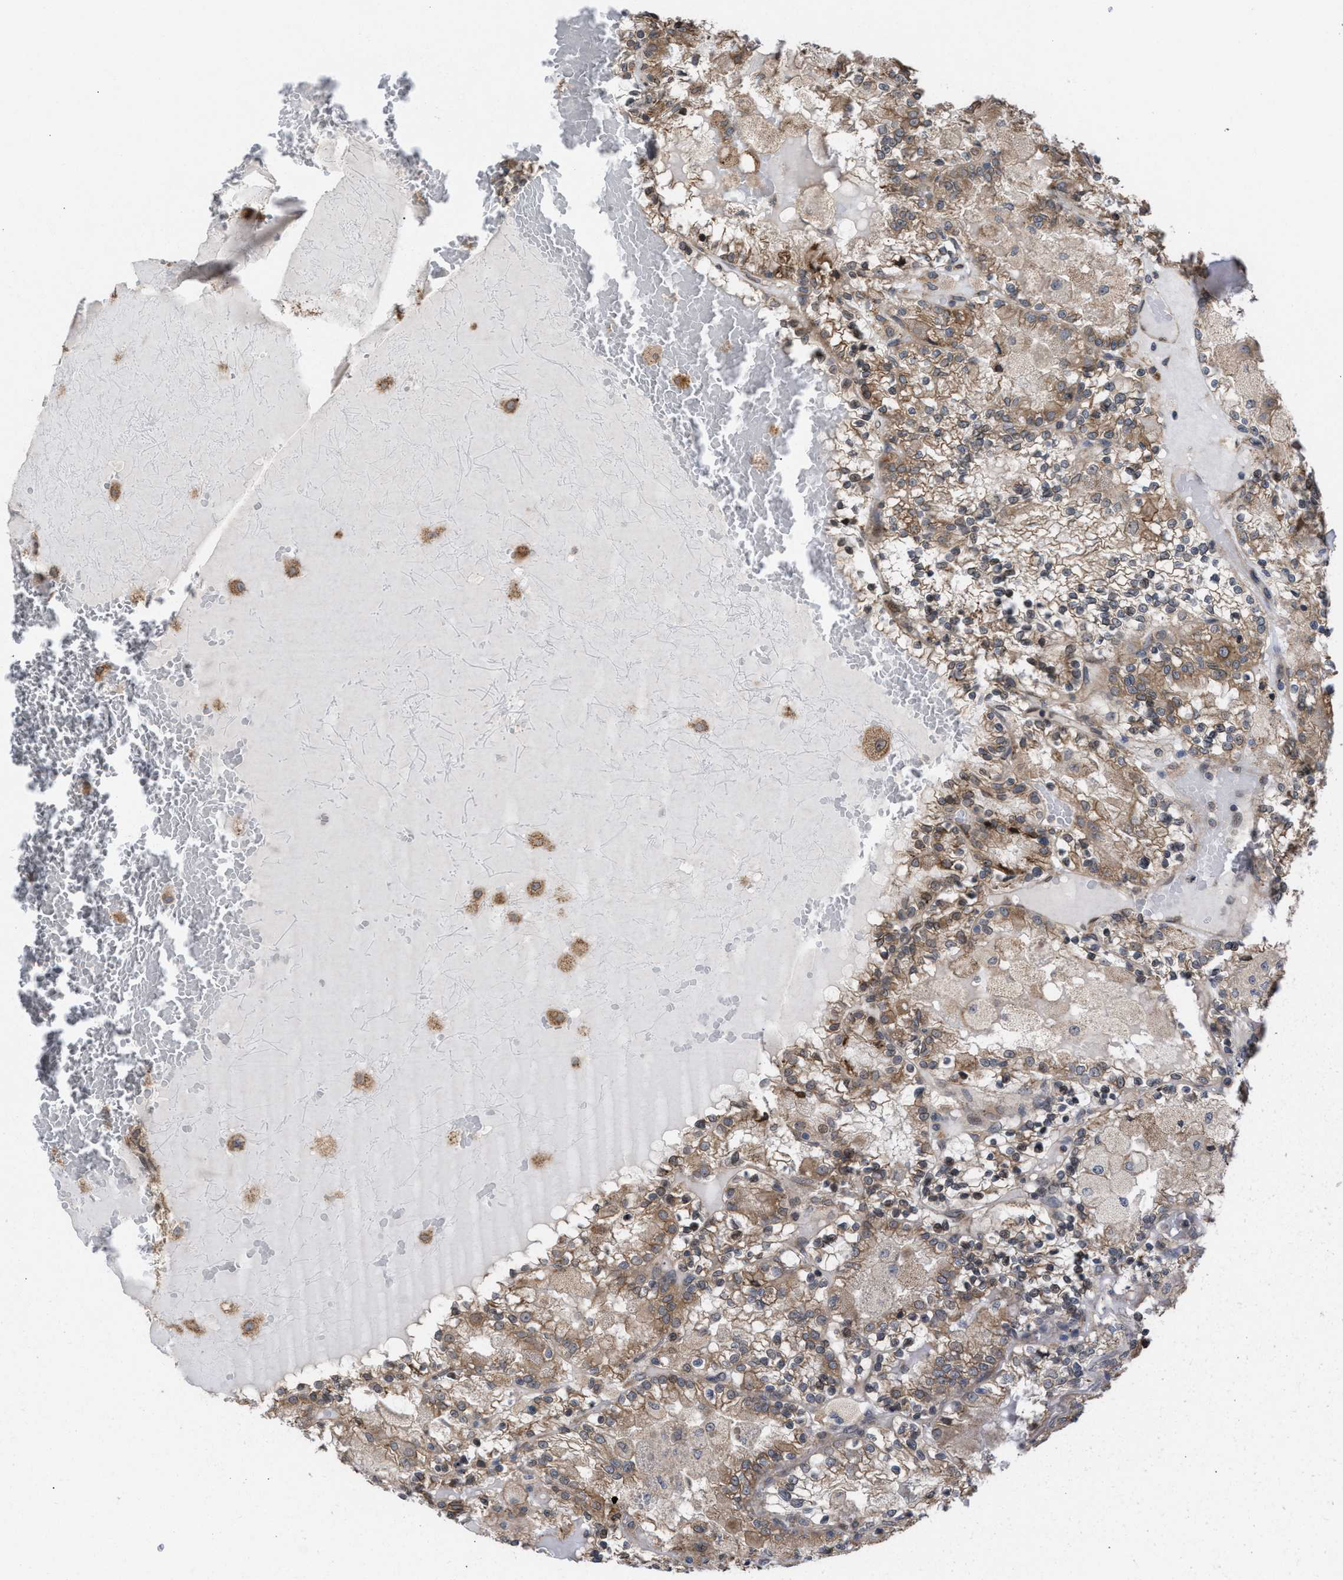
{"staining": {"intensity": "moderate", "quantity": ">75%", "location": "cytoplasmic/membranous"}, "tissue": "renal cancer", "cell_type": "Tumor cells", "image_type": "cancer", "snomed": [{"axis": "morphology", "description": "Adenocarcinoma, NOS"}, {"axis": "topography", "description": "Kidney"}], "caption": "A high-resolution micrograph shows immunohistochemistry (IHC) staining of adenocarcinoma (renal), which exhibits moderate cytoplasmic/membranous positivity in about >75% of tumor cells.", "gene": "TP53BP2", "patient": {"sex": "female", "age": 56}}